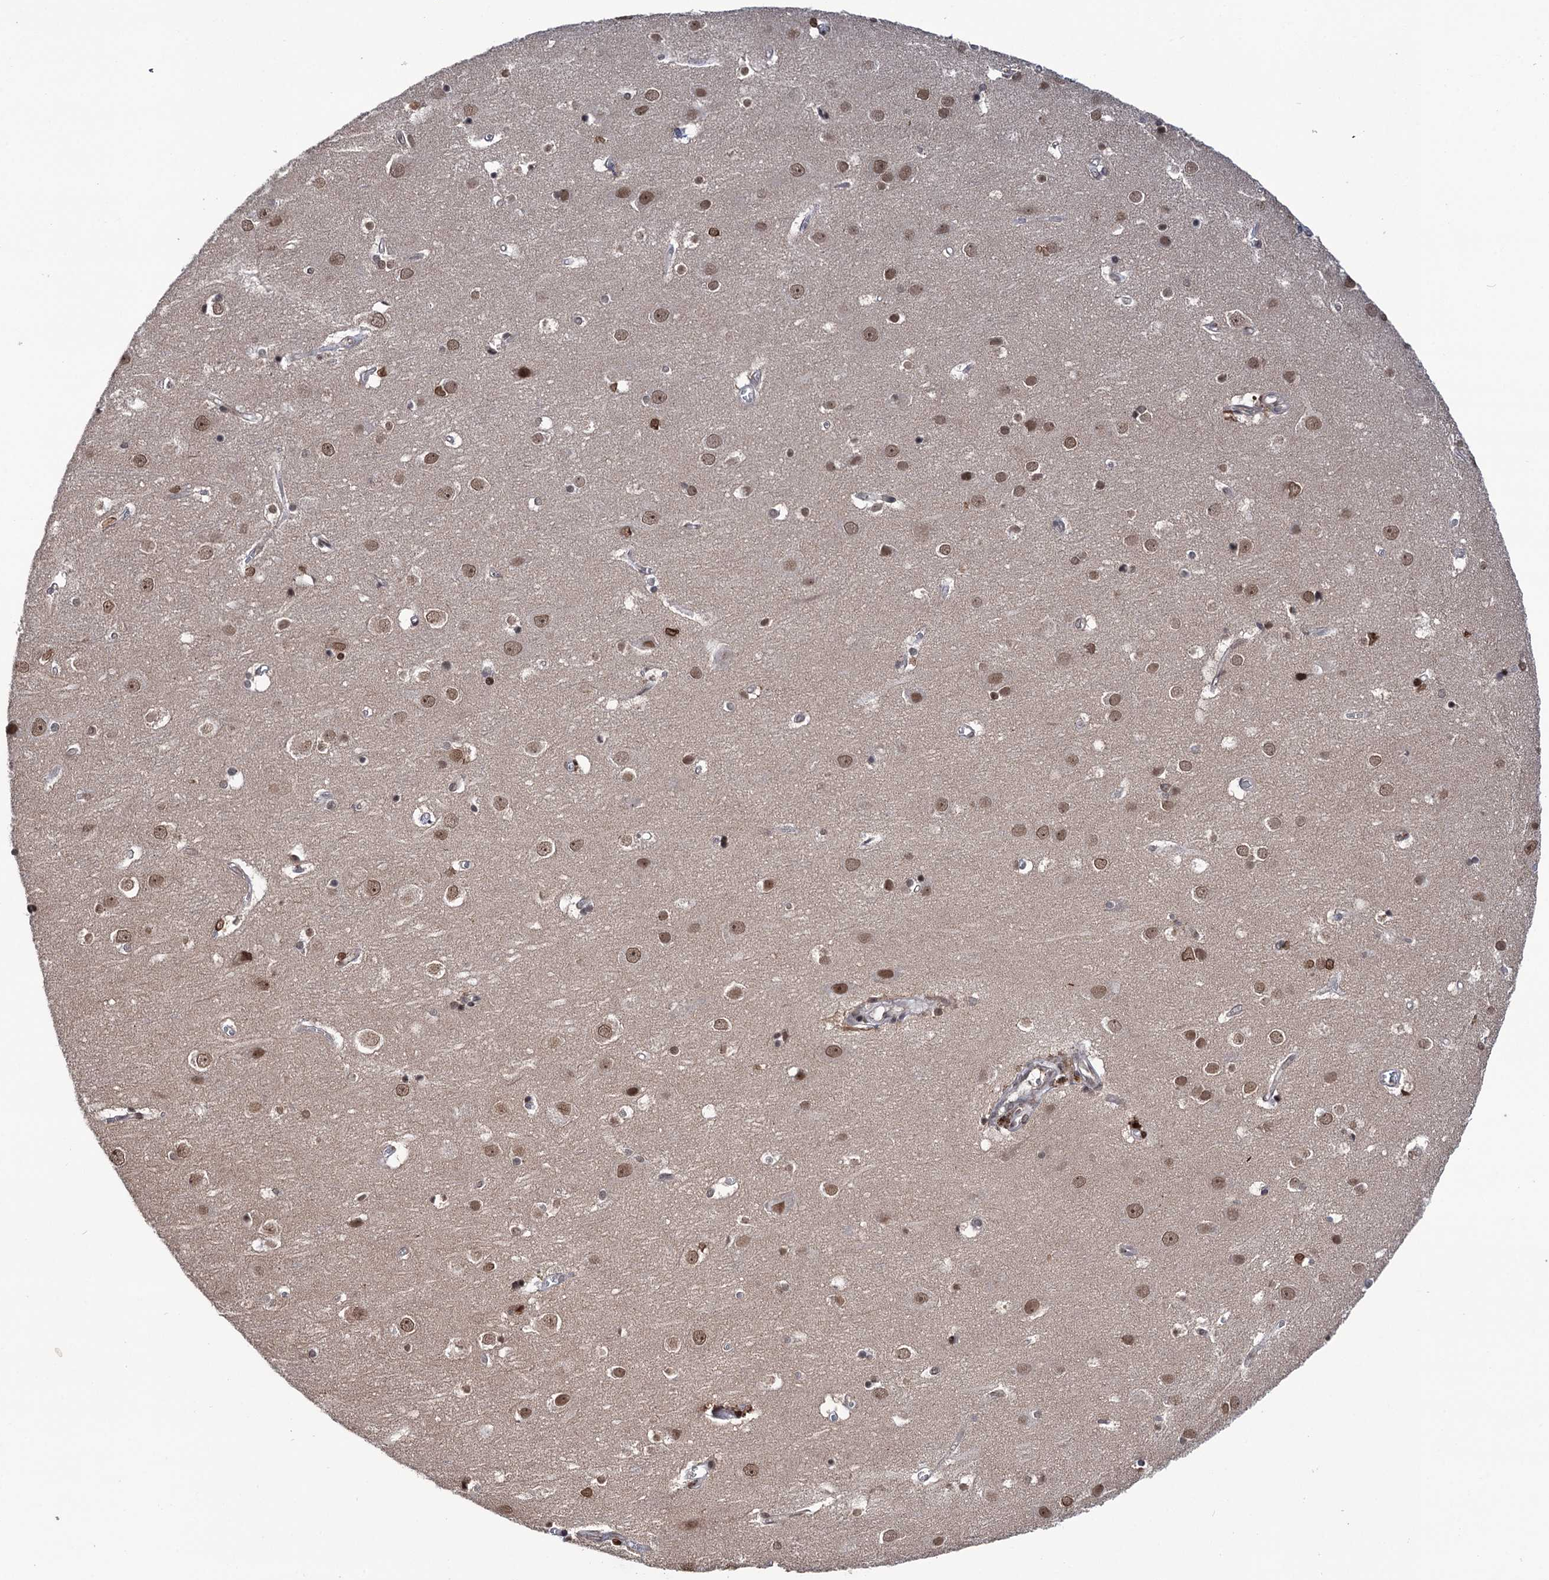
{"staining": {"intensity": "weak", "quantity": "25%-75%", "location": "cytoplasmic/membranous,nuclear"}, "tissue": "cerebral cortex", "cell_type": "Endothelial cells", "image_type": "normal", "snomed": [{"axis": "morphology", "description": "Normal tissue, NOS"}, {"axis": "topography", "description": "Cerebral cortex"}], "caption": "Endothelial cells show weak cytoplasmic/membranous,nuclear positivity in approximately 25%-75% of cells in normal cerebral cortex.", "gene": "CCDC77", "patient": {"sex": "male", "age": 54}}